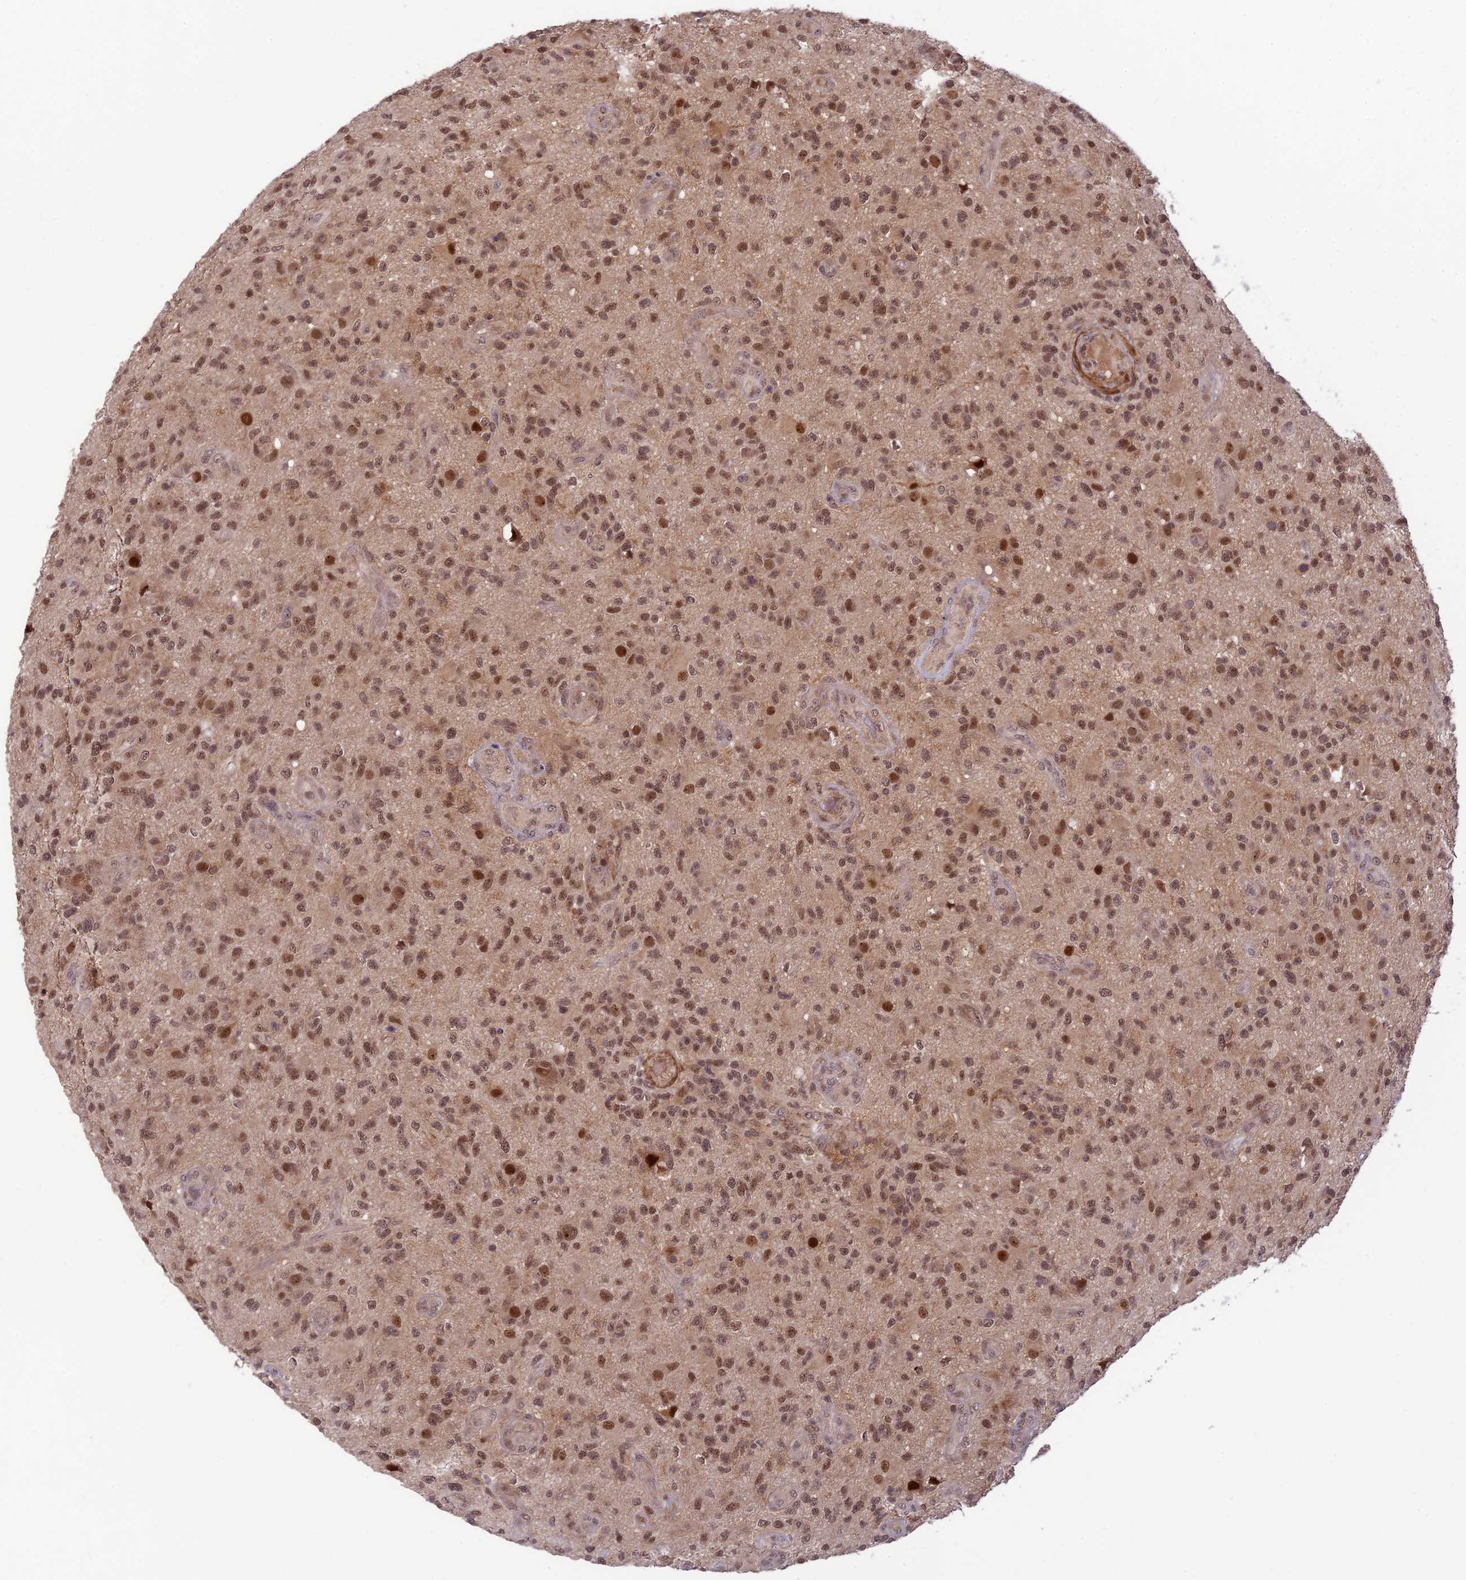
{"staining": {"intensity": "moderate", "quantity": ">75%", "location": "nuclear"}, "tissue": "glioma", "cell_type": "Tumor cells", "image_type": "cancer", "snomed": [{"axis": "morphology", "description": "Glioma, malignant, High grade"}, {"axis": "topography", "description": "Brain"}], "caption": "Malignant glioma (high-grade) tissue shows moderate nuclear expression in about >75% of tumor cells", "gene": "ASPDH", "patient": {"sex": "male", "age": 47}}